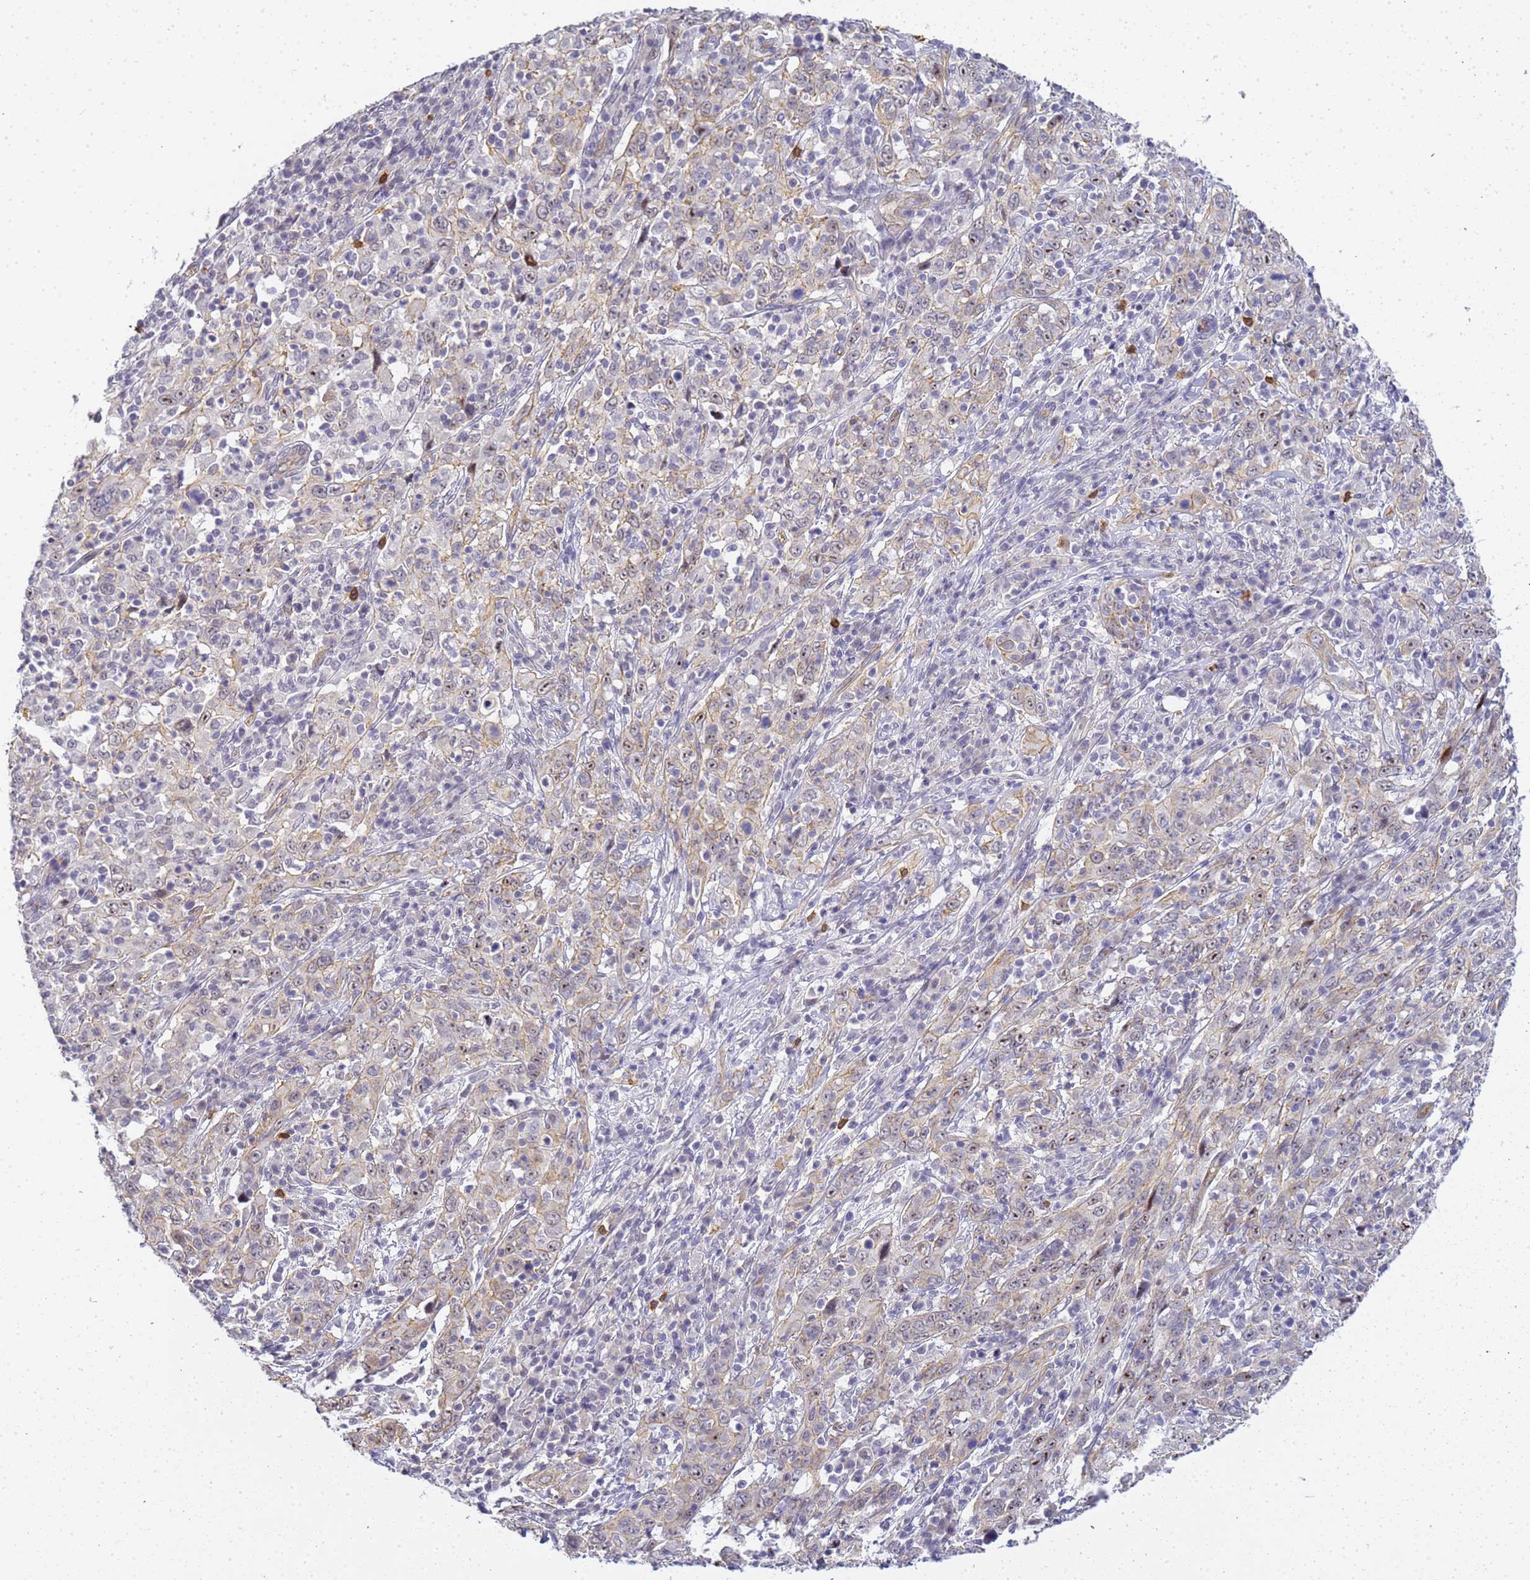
{"staining": {"intensity": "weak", "quantity": "25%-75%", "location": "nuclear"}, "tissue": "cervical cancer", "cell_type": "Tumor cells", "image_type": "cancer", "snomed": [{"axis": "morphology", "description": "Squamous cell carcinoma, NOS"}, {"axis": "topography", "description": "Cervix"}], "caption": "Immunohistochemistry staining of cervical squamous cell carcinoma, which demonstrates low levels of weak nuclear staining in approximately 25%-75% of tumor cells indicating weak nuclear protein expression. The staining was performed using DAB (3,3'-diaminobenzidine) (brown) for protein detection and nuclei were counterstained in hematoxylin (blue).", "gene": "GON4L", "patient": {"sex": "female", "age": 46}}